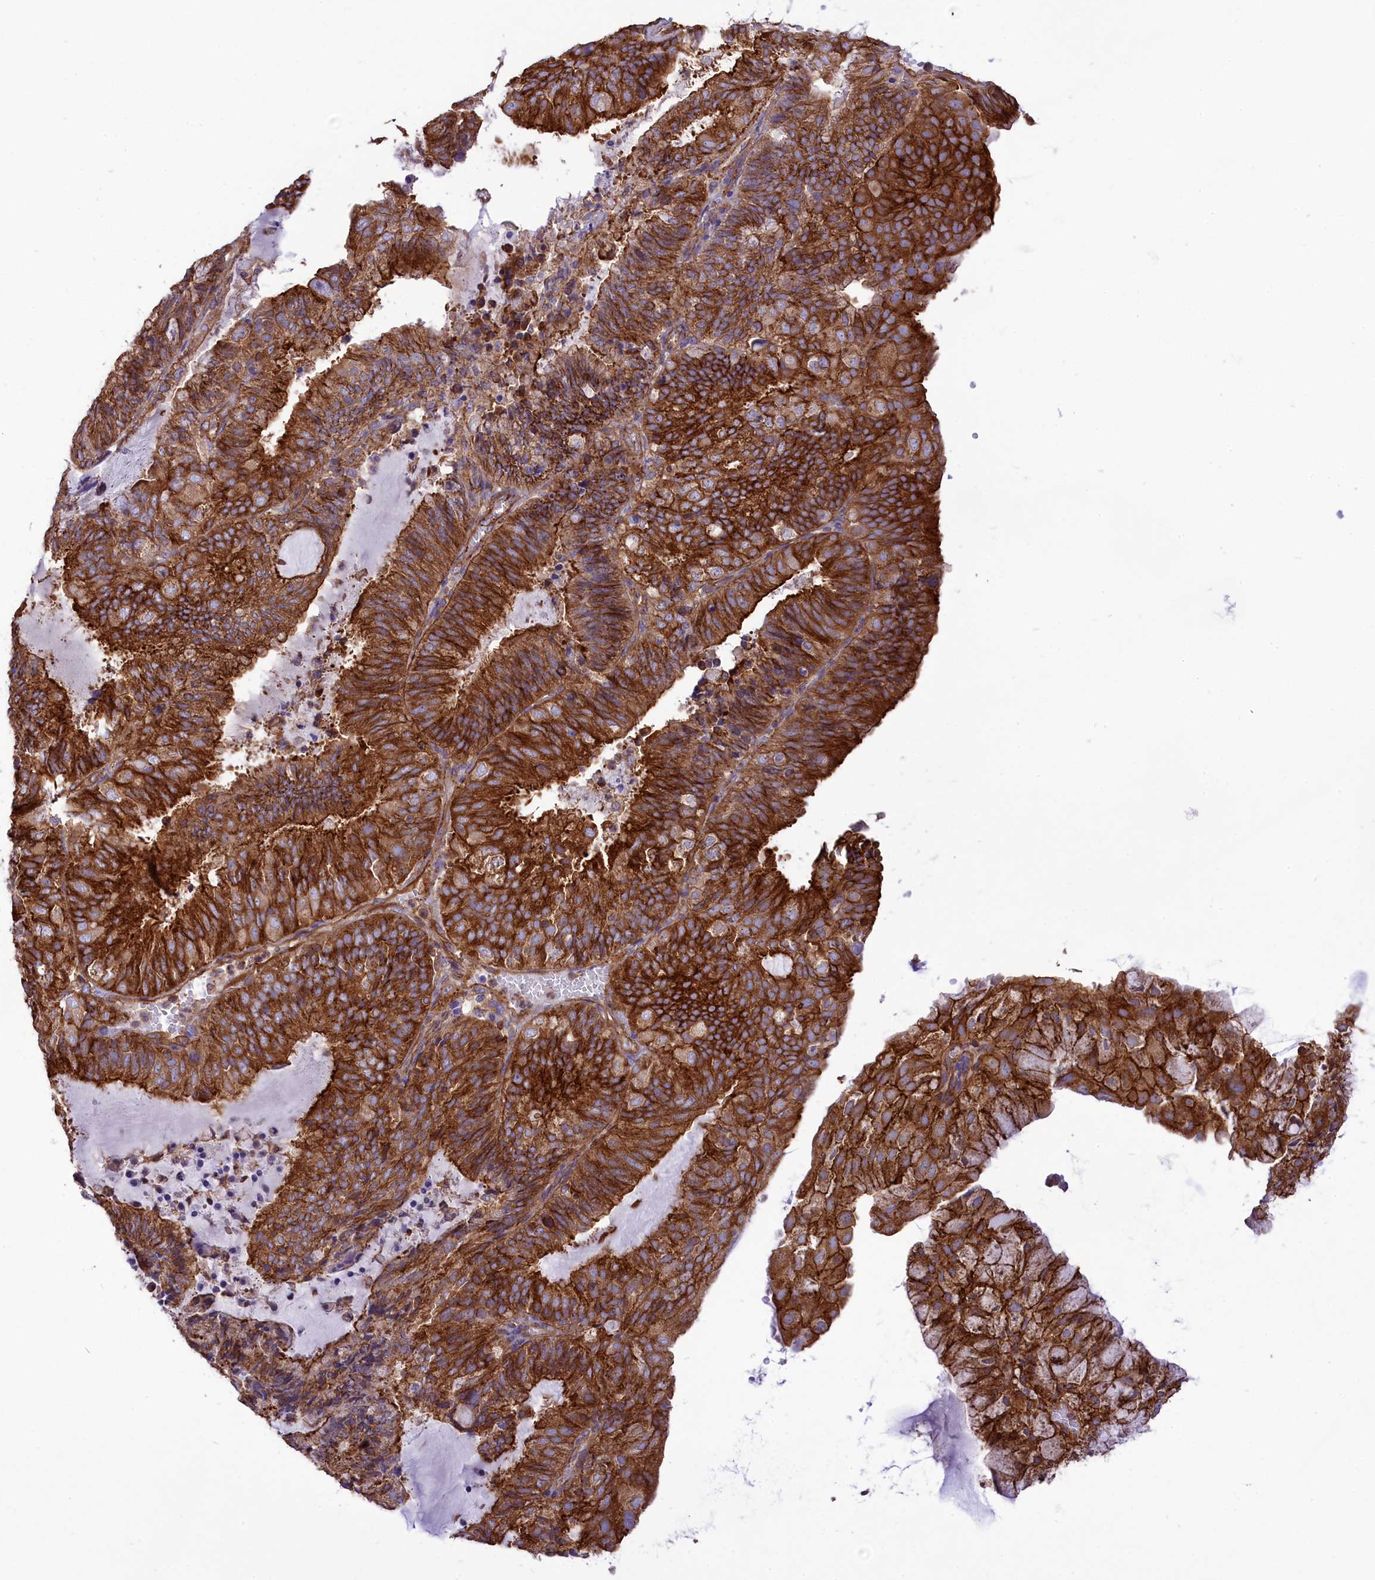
{"staining": {"intensity": "strong", "quantity": "25%-75%", "location": "cytoplasmic/membranous"}, "tissue": "endometrial cancer", "cell_type": "Tumor cells", "image_type": "cancer", "snomed": [{"axis": "morphology", "description": "Adenocarcinoma, NOS"}, {"axis": "topography", "description": "Endometrium"}], "caption": "Brown immunohistochemical staining in endometrial cancer (adenocarcinoma) exhibits strong cytoplasmic/membranous expression in approximately 25%-75% of tumor cells. Using DAB (3,3'-diaminobenzidine) (brown) and hematoxylin (blue) stains, captured at high magnification using brightfield microscopy.", "gene": "SEPTIN9", "patient": {"sex": "female", "age": 81}}